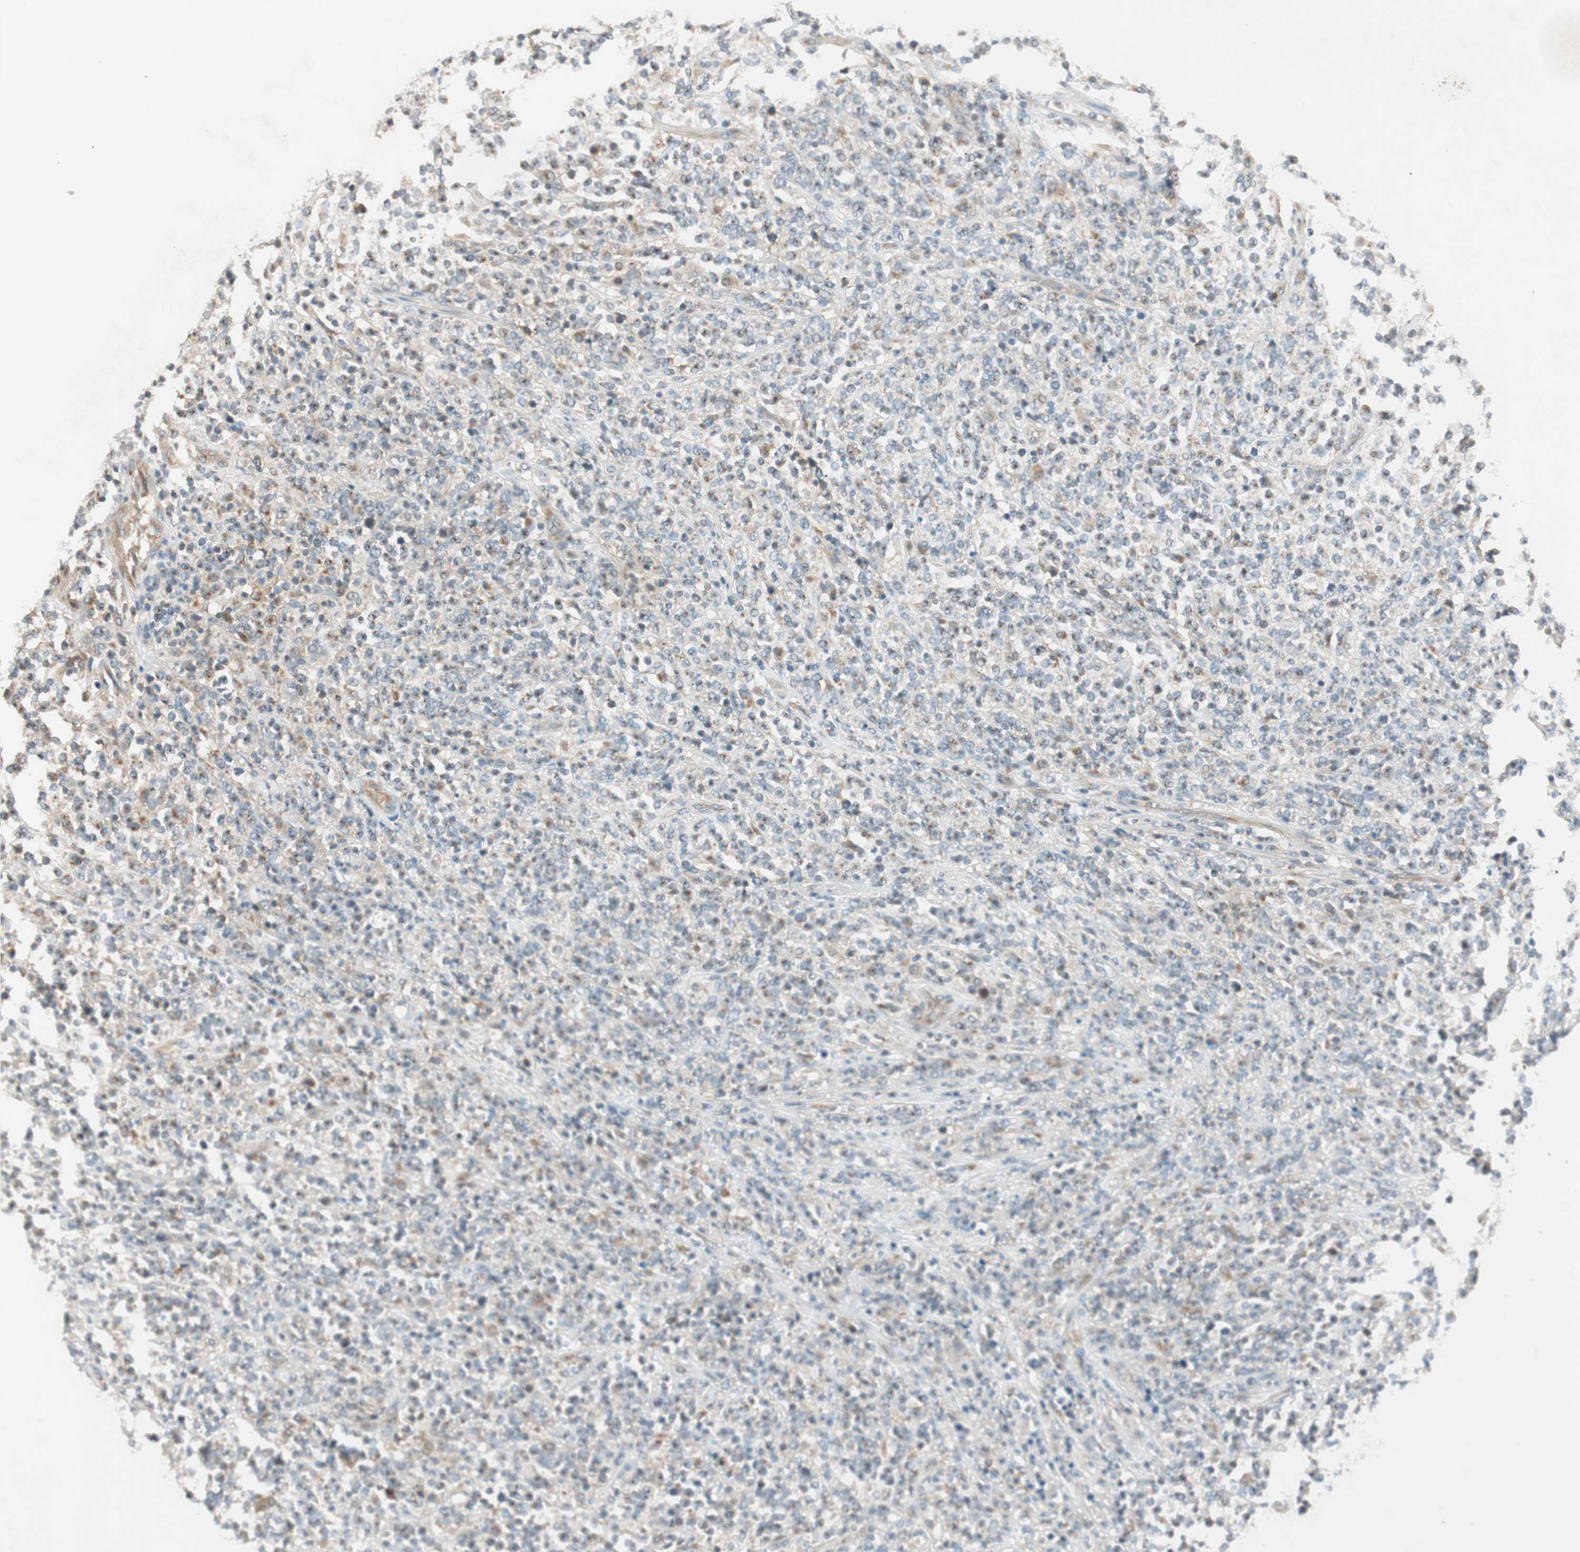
{"staining": {"intensity": "weak", "quantity": "25%-75%", "location": "cytoplasmic/membranous"}, "tissue": "lymphoma", "cell_type": "Tumor cells", "image_type": "cancer", "snomed": [{"axis": "morphology", "description": "Malignant lymphoma, non-Hodgkin's type, High grade"}, {"axis": "topography", "description": "Soft tissue"}], "caption": "High-magnification brightfield microscopy of high-grade malignant lymphoma, non-Hodgkin's type stained with DAB (3,3'-diaminobenzidine) (brown) and counterstained with hematoxylin (blue). tumor cells exhibit weak cytoplasmic/membranous staining is identified in about25%-75% of cells.", "gene": "SEC16A", "patient": {"sex": "male", "age": 18}}